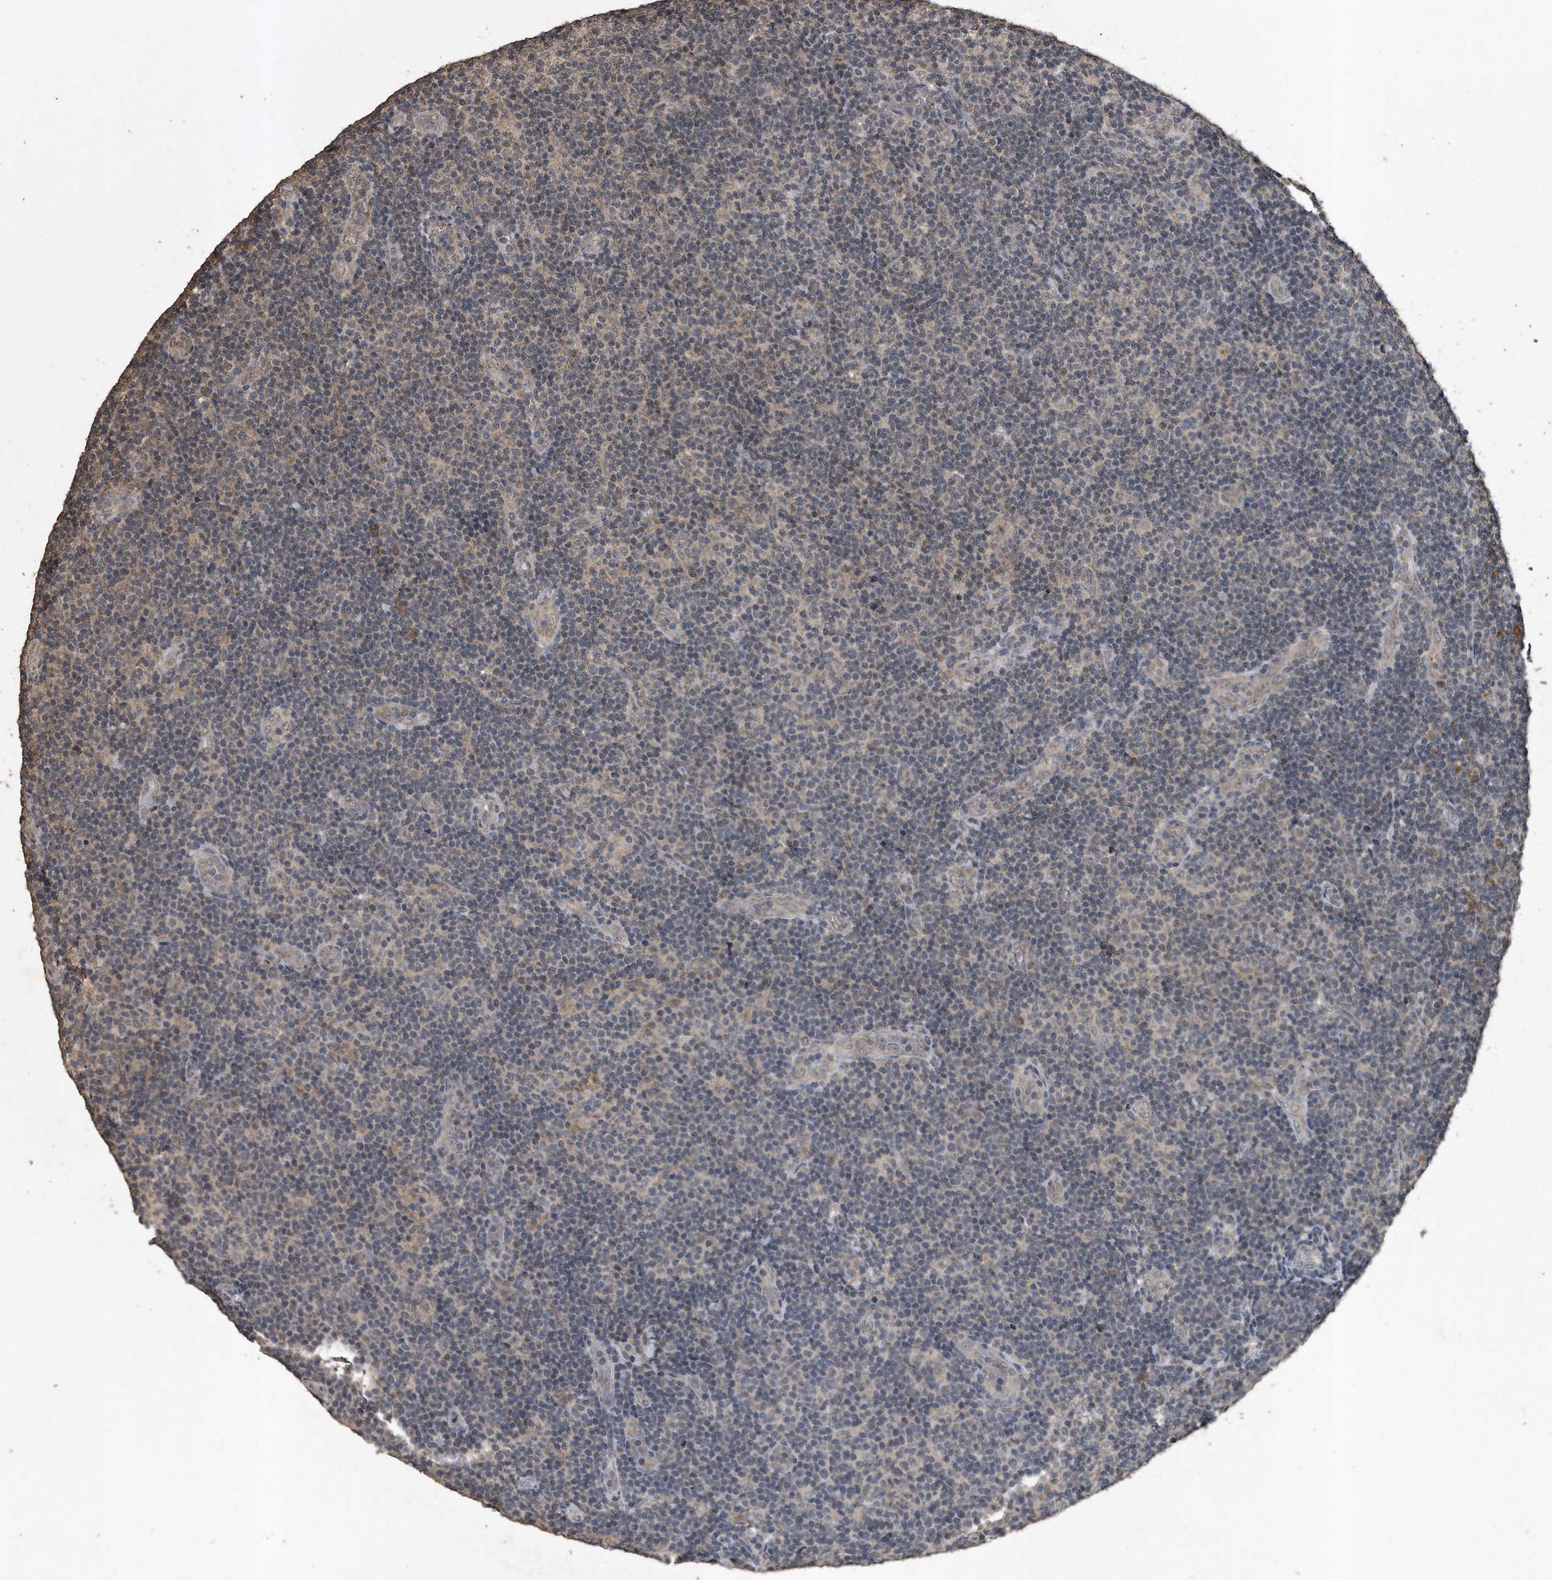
{"staining": {"intensity": "negative", "quantity": "none", "location": "none"}, "tissue": "lymphoma", "cell_type": "Tumor cells", "image_type": "cancer", "snomed": [{"axis": "morphology", "description": "Malignant lymphoma, non-Hodgkin's type, Low grade"}, {"axis": "topography", "description": "Lymph node"}], "caption": "High magnification brightfield microscopy of lymphoma stained with DAB (3,3'-diaminobenzidine) (brown) and counterstained with hematoxylin (blue): tumor cells show no significant expression.", "gene": "CRYZL1", "patient": {"sex": "male", "age": 83}}